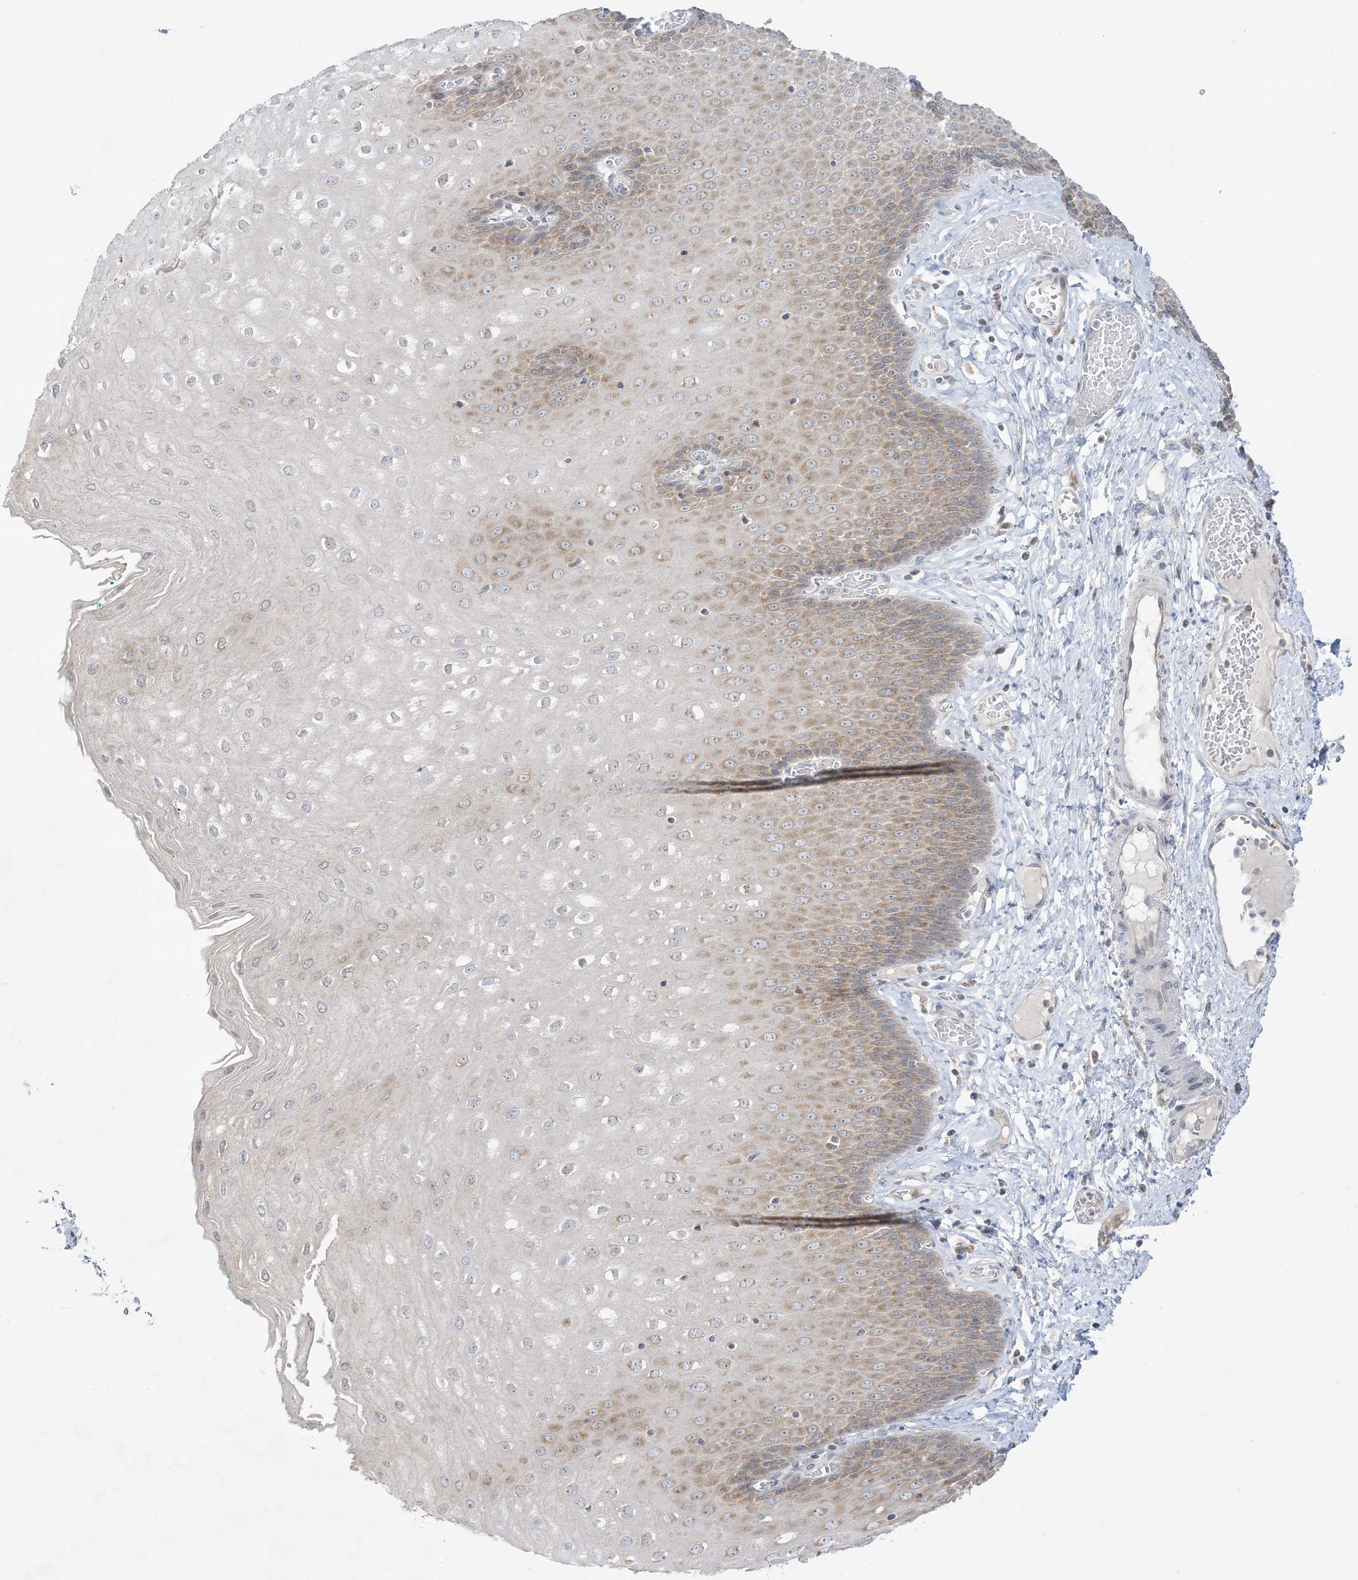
{"staining": {"intensity": "moderate", "quantity": "25%-75%", "location": "cytoplasmic/membranous"}, "tissue": "esophagus", "cell_type": "Squamous epithelial cells", "image_type": "normal", "snomed": [{"axis": "morphology", "description": "Normal tissue, NOS"}, {"axis": "topography", "description": "Esophagus"}], "caption": "Immunohistochemical staining of unremarkable human esophagus exhibits moderate cytoplasmic/membranous protein staining in about 25%-75% of squamous epithelial cells.", "gene": "RPP40", "patient": {"sex": "male", "age": 60}}